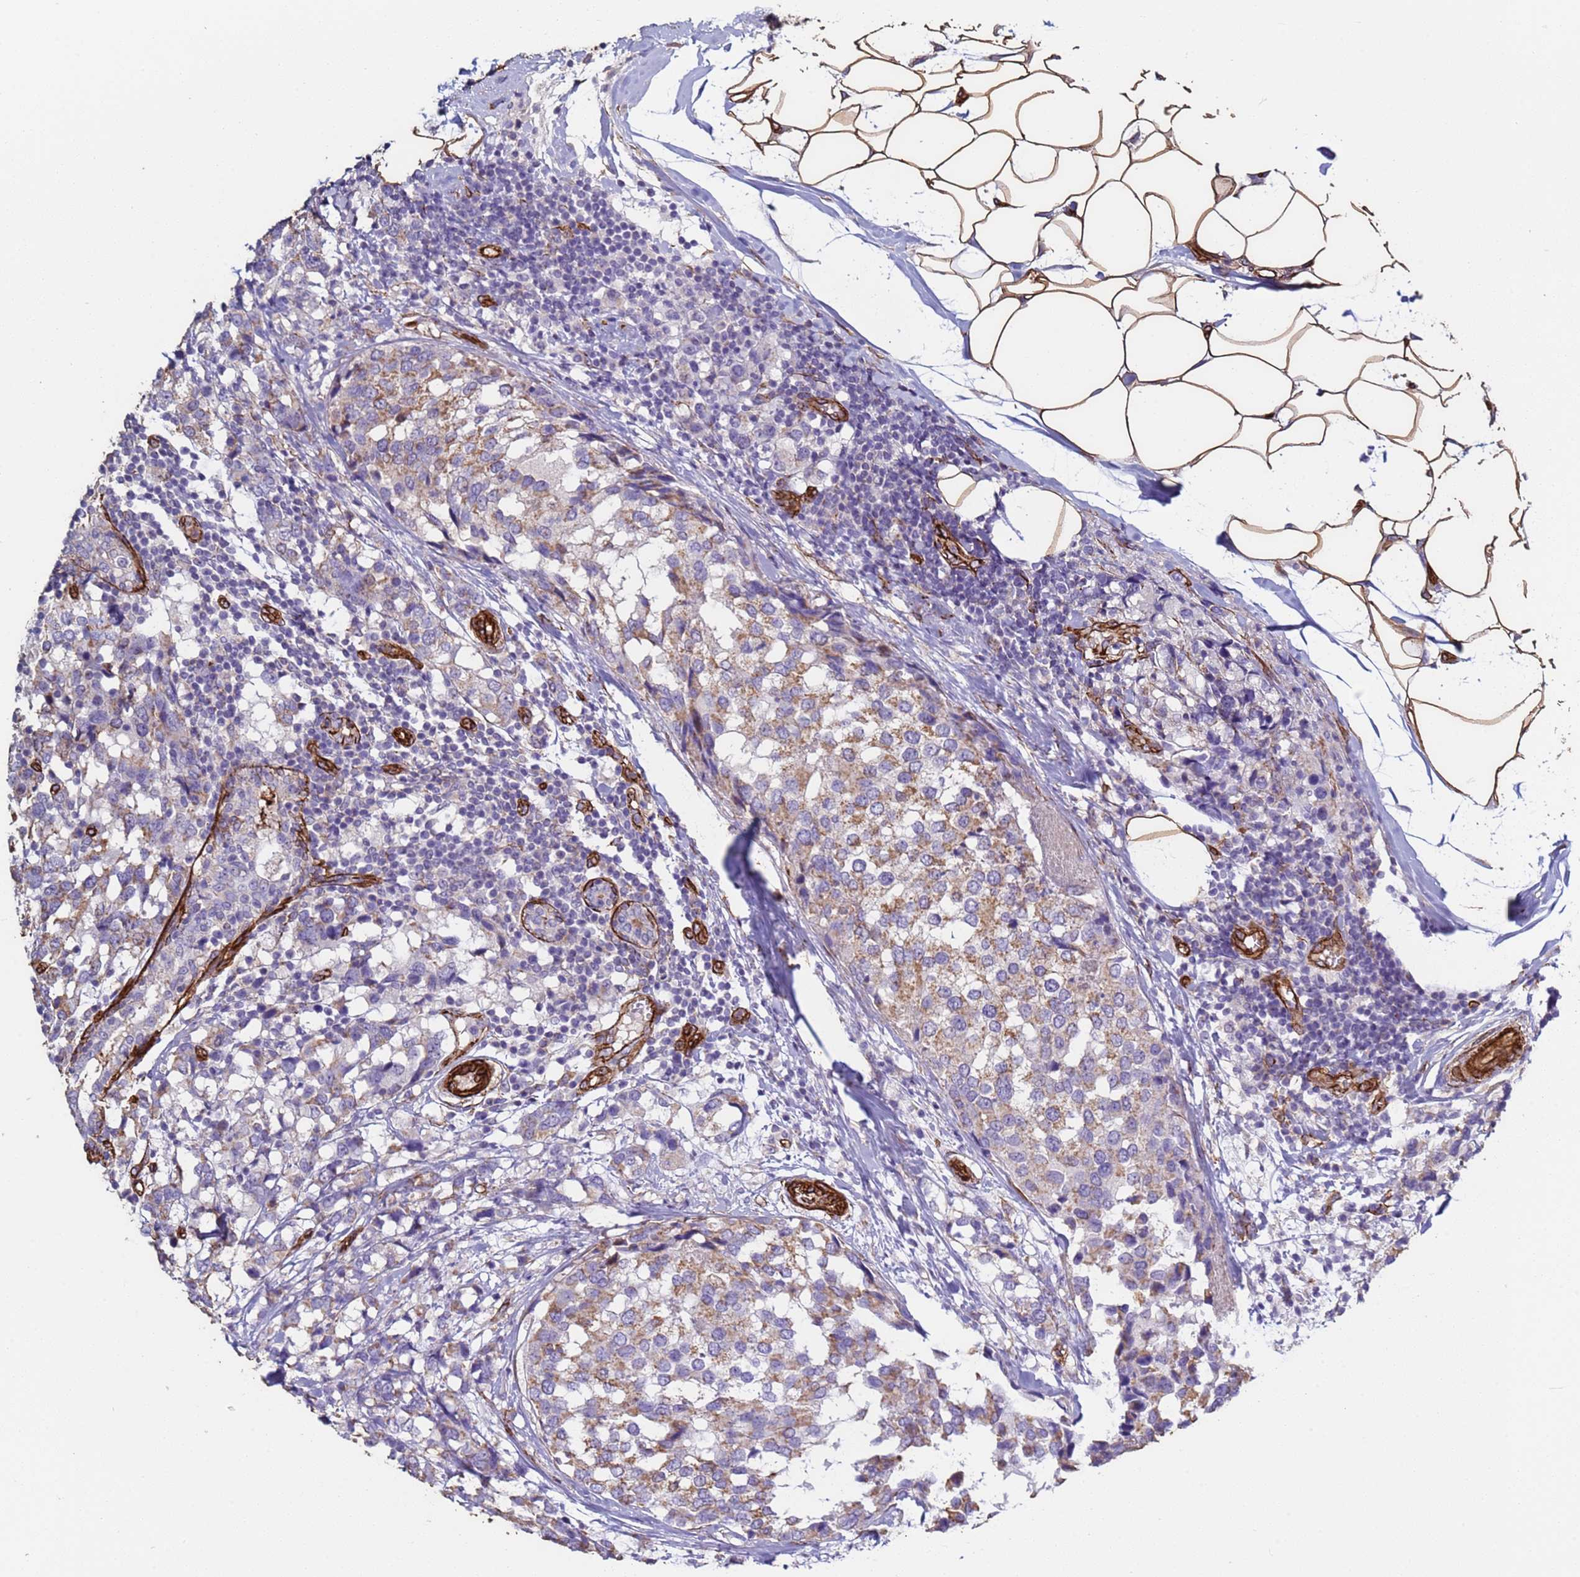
{"staining": {"intensity": "moderate", "quantity": ">75%", "location": "cytoplasmic/membranous"}, "tissue": "breast cancer", "cell_type": "Tumor cells", "image_type": "cancer", "snomed": [{"axis": "morphology", "description": "Lobular carcinoma"}, {"axis": "topography", "description": "Breast"}], "caption": "Breast lobular carcinoma was stained to show a protein in brown. There is medium levels of moderate cytoplasmic/membranous staining in about >75% of tumor cells.", "gene": "GASK1A", "patient": {"sex": "female", "age": 59}}